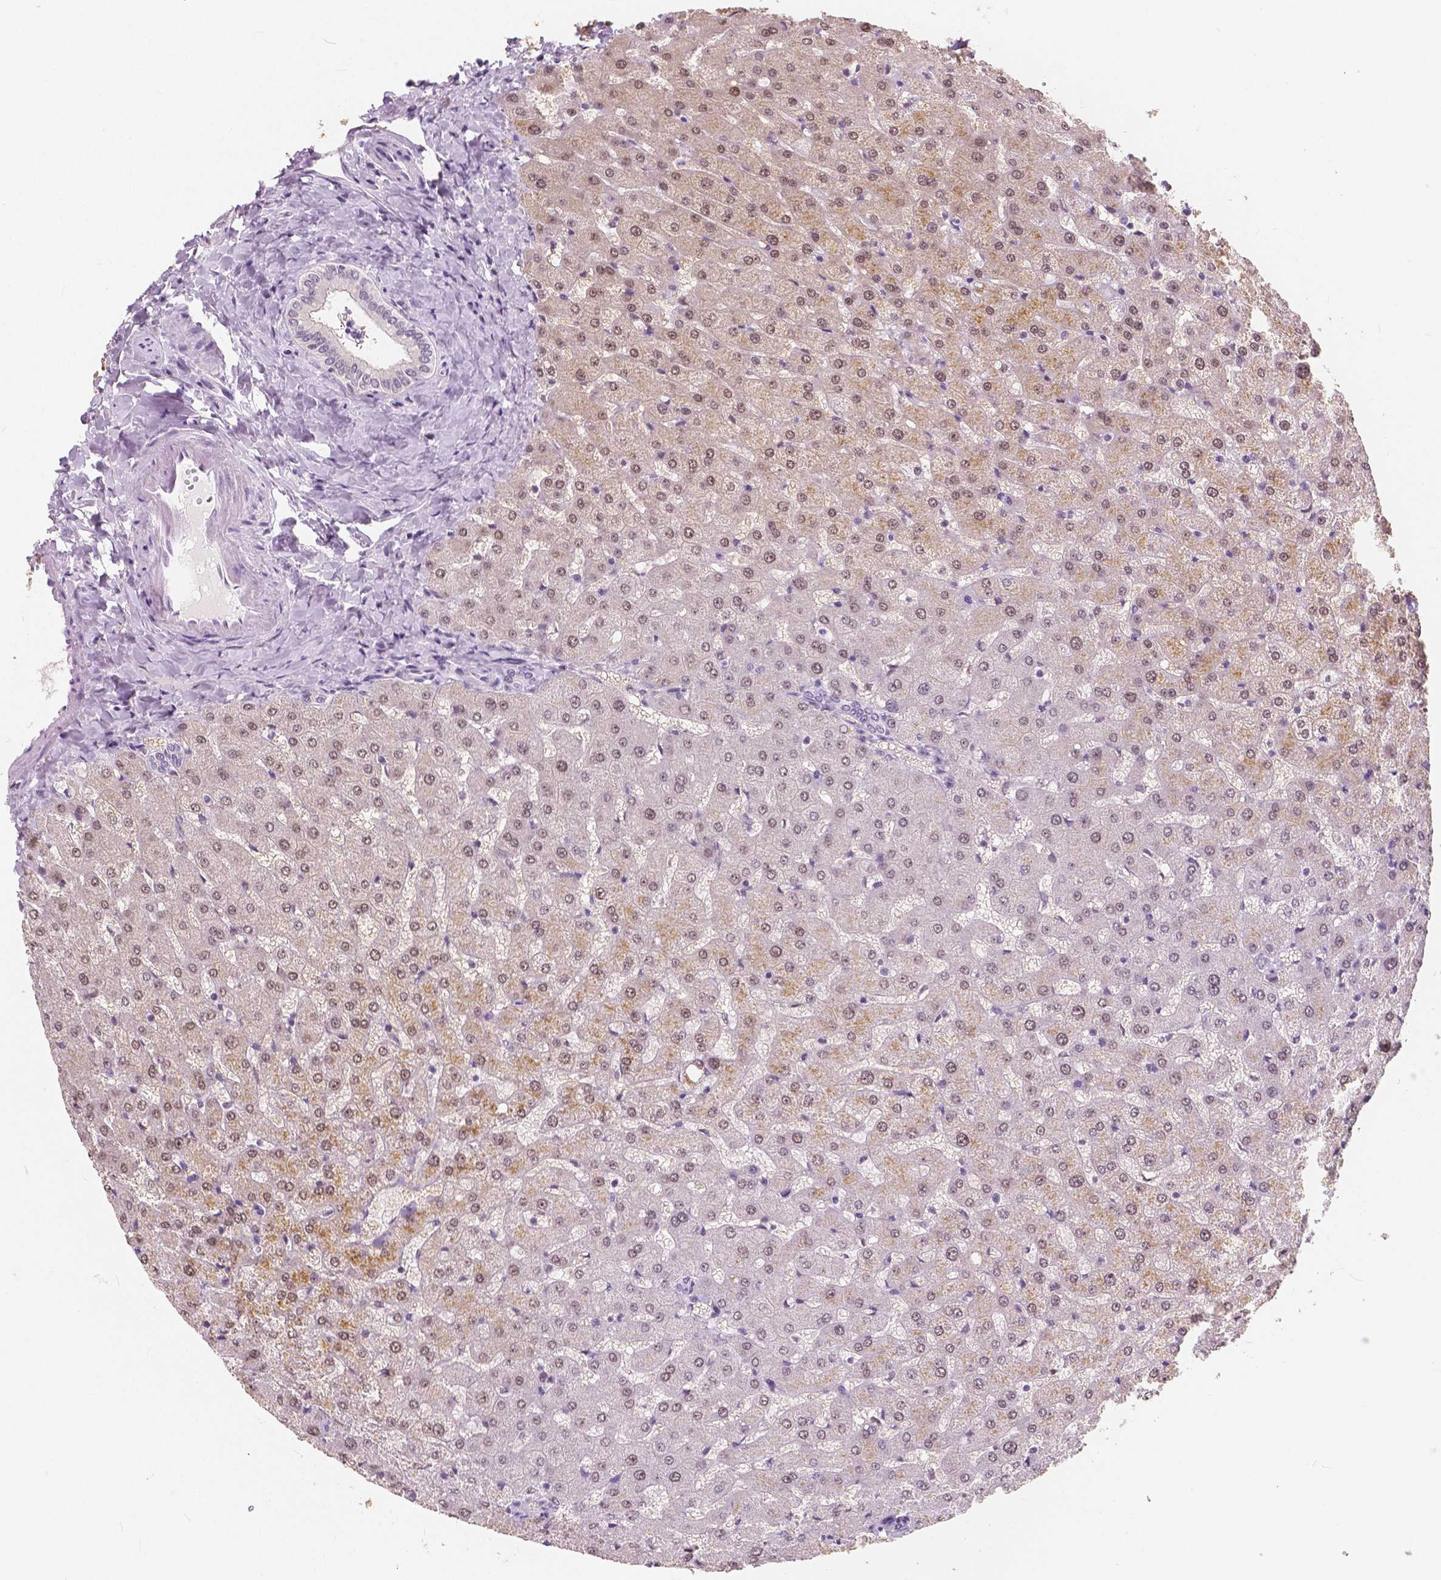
{"staining": {"intensity": "negative", "quantity": "none", "location": "none"}, "tissue": "liver", "cell_type": "Cholangiocytes", "image_type": "normal", "snomed": [{"axis": "morphology", "description": "Normal tissue, NOS"}, {"axis": "topography", "description": "Liver"}], "caption": "A high-resolution micrograph shows IHC staining of benign liver, which displays no significant expression in cholangiocytes. (DAB IHC with hematoxylin counter stain).", "gene": "NOLC1", "patient": {"sex": "female", "age": 50}}